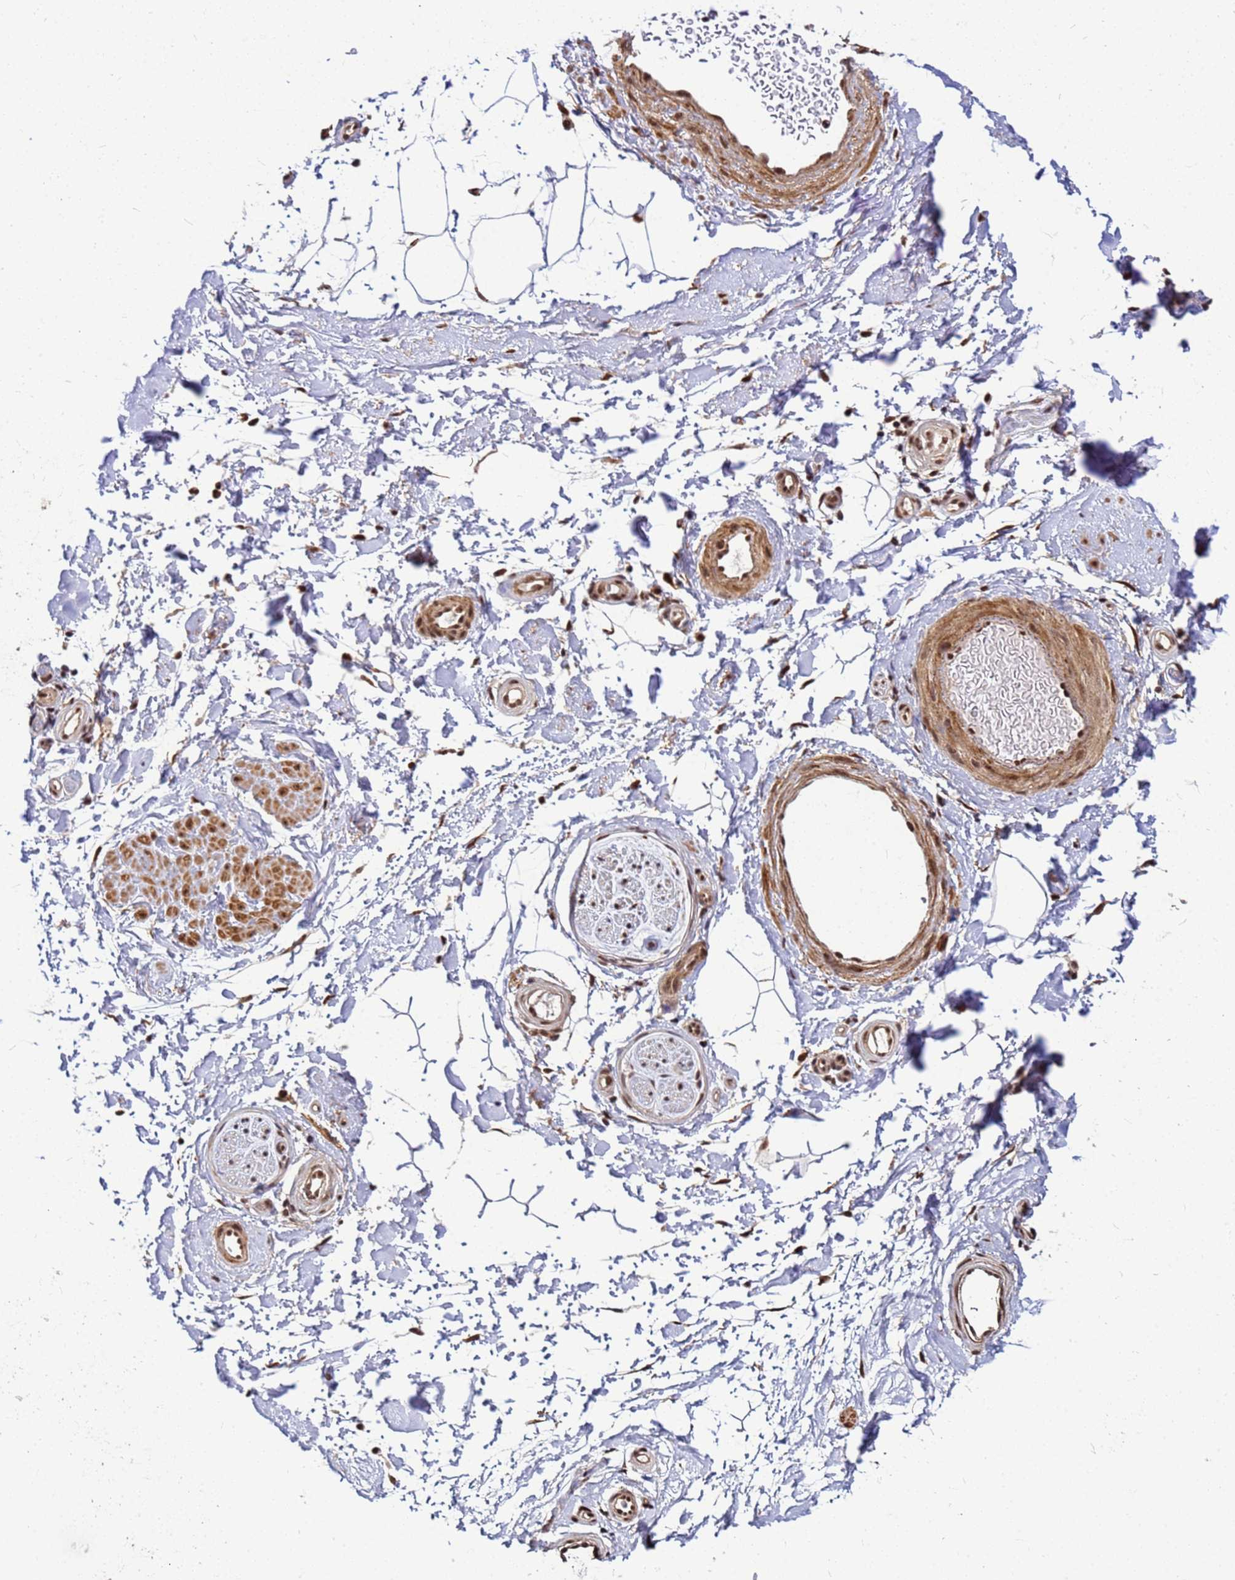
{"staining": {"intensity": "moderate", "quantity": "<25%", "location": "cytoplasmic/membranous,nuclear"}, "tissue": "adipose tissue", "cell_type": "Adipocytes", "image_type": "normal", "snomed": [{"axis": "morphology", "description": "Normal tissue, NOS"}, {"axis": "topography", "description": "Soft tissue"}, {"axis": "topography", "description": "Adipose tissue"}, {"axis": "topography", "description": "Vascular tissue"}, {"axis": "topography", "description": "Peripheral nerve tissue"}], "caption": "Protein expression analysis of benign human adipose tissue reveals moderate cytoplasmic/membranous,nuclear positivity in about <25% of adipocytes. Nuclei are stained in blue.", "gene": "NCBP2", "patient": {"sex": "male", "age": 74}}